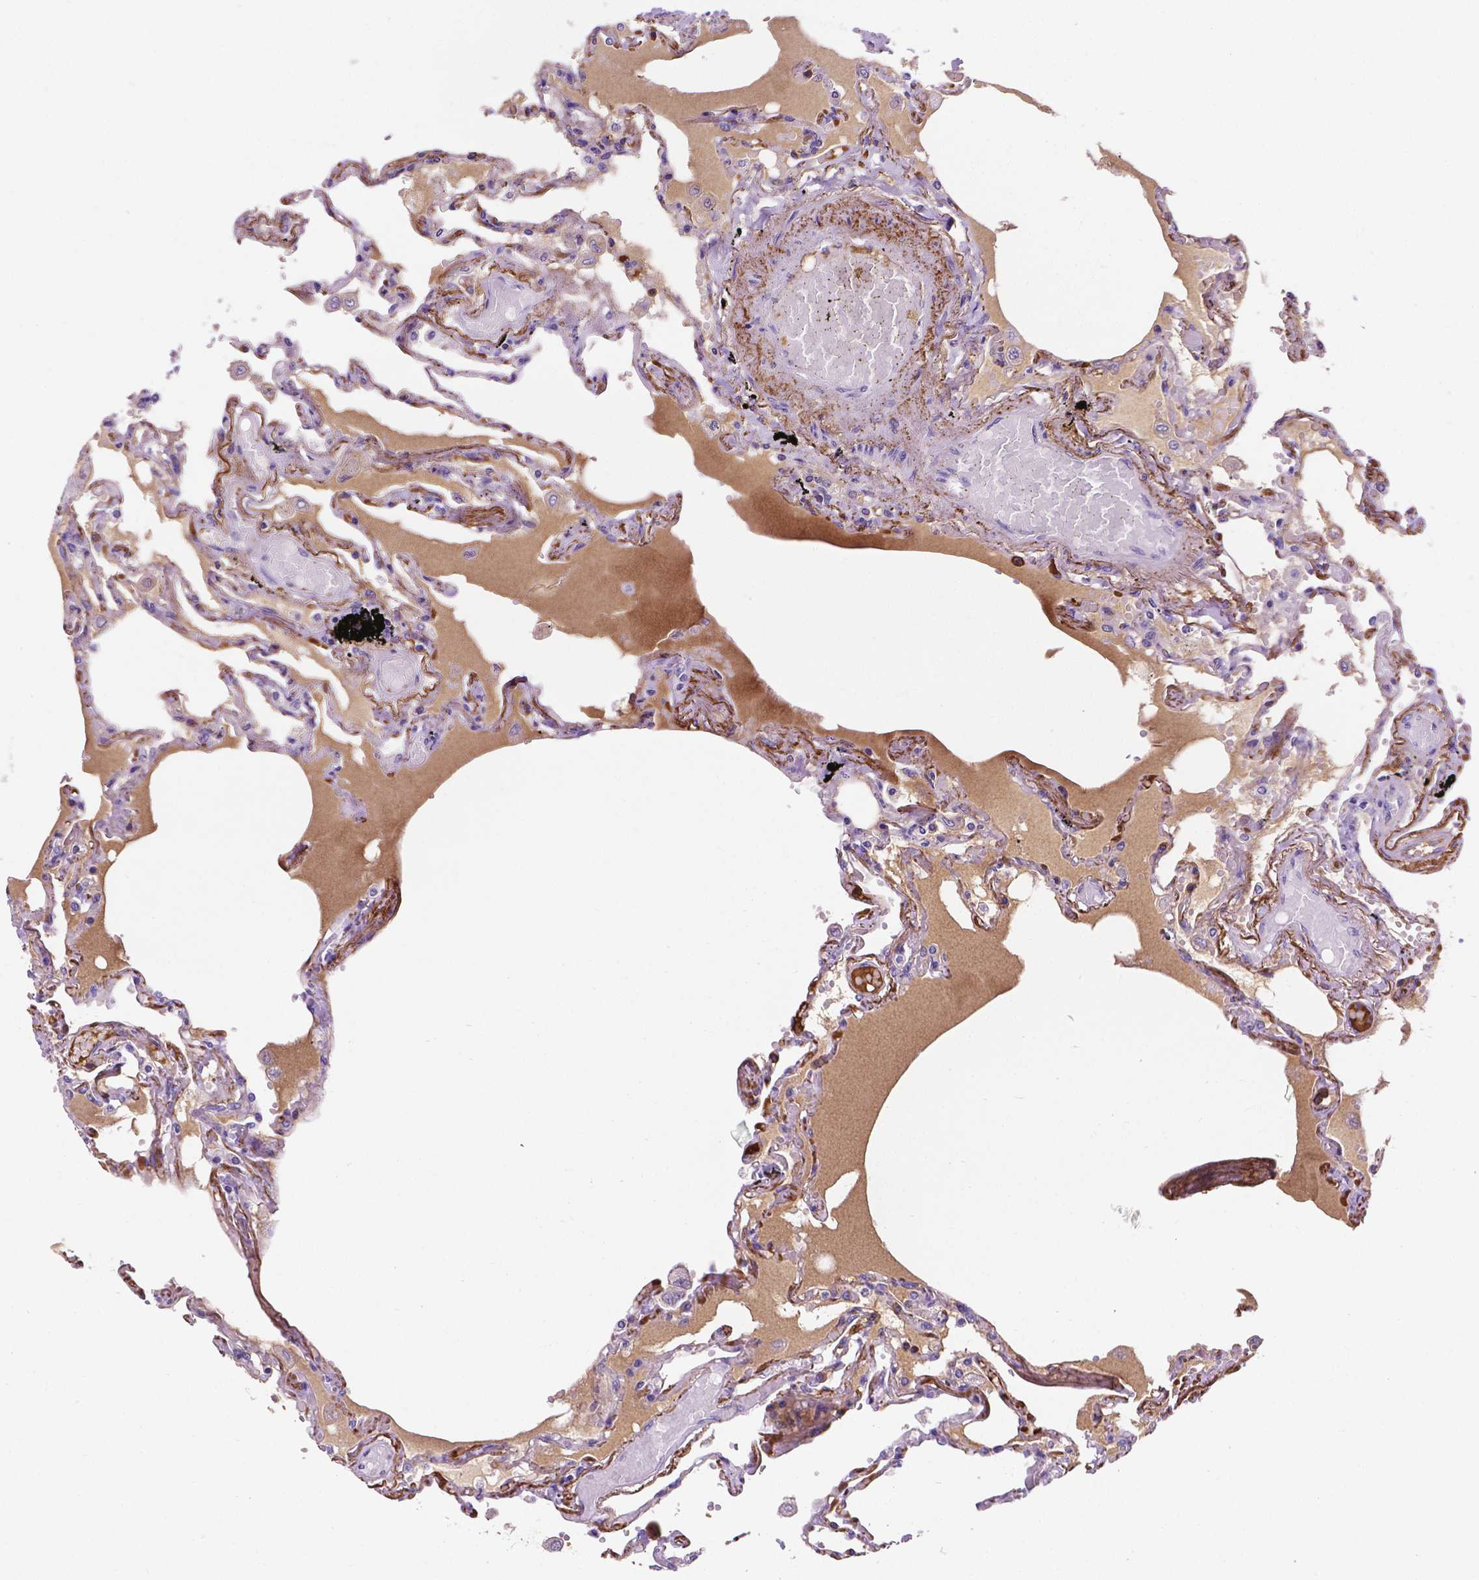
{"staining": {"intensity": "negative", "quantity": "none", "location": "none"}, "tissue": "lung", "cell_type": "Alveolar cells", "image_type": "normal", "snomed": [{"axis": "morphology", "description": "Normal tissue, NOS"}, {"axis": "morphology", "description": "Adenocarcinoma, NOS"}, {"axis": "topography", "description": "Cartilage tissue"}, {"axis": "topography", "description": "Lung"}], "caption": "Immunohistochemical staining of normal human lung reveals no significant positivity in alveolar cells.", "gene": "APOE", "patient": {"sex": "female", "age": 67}}